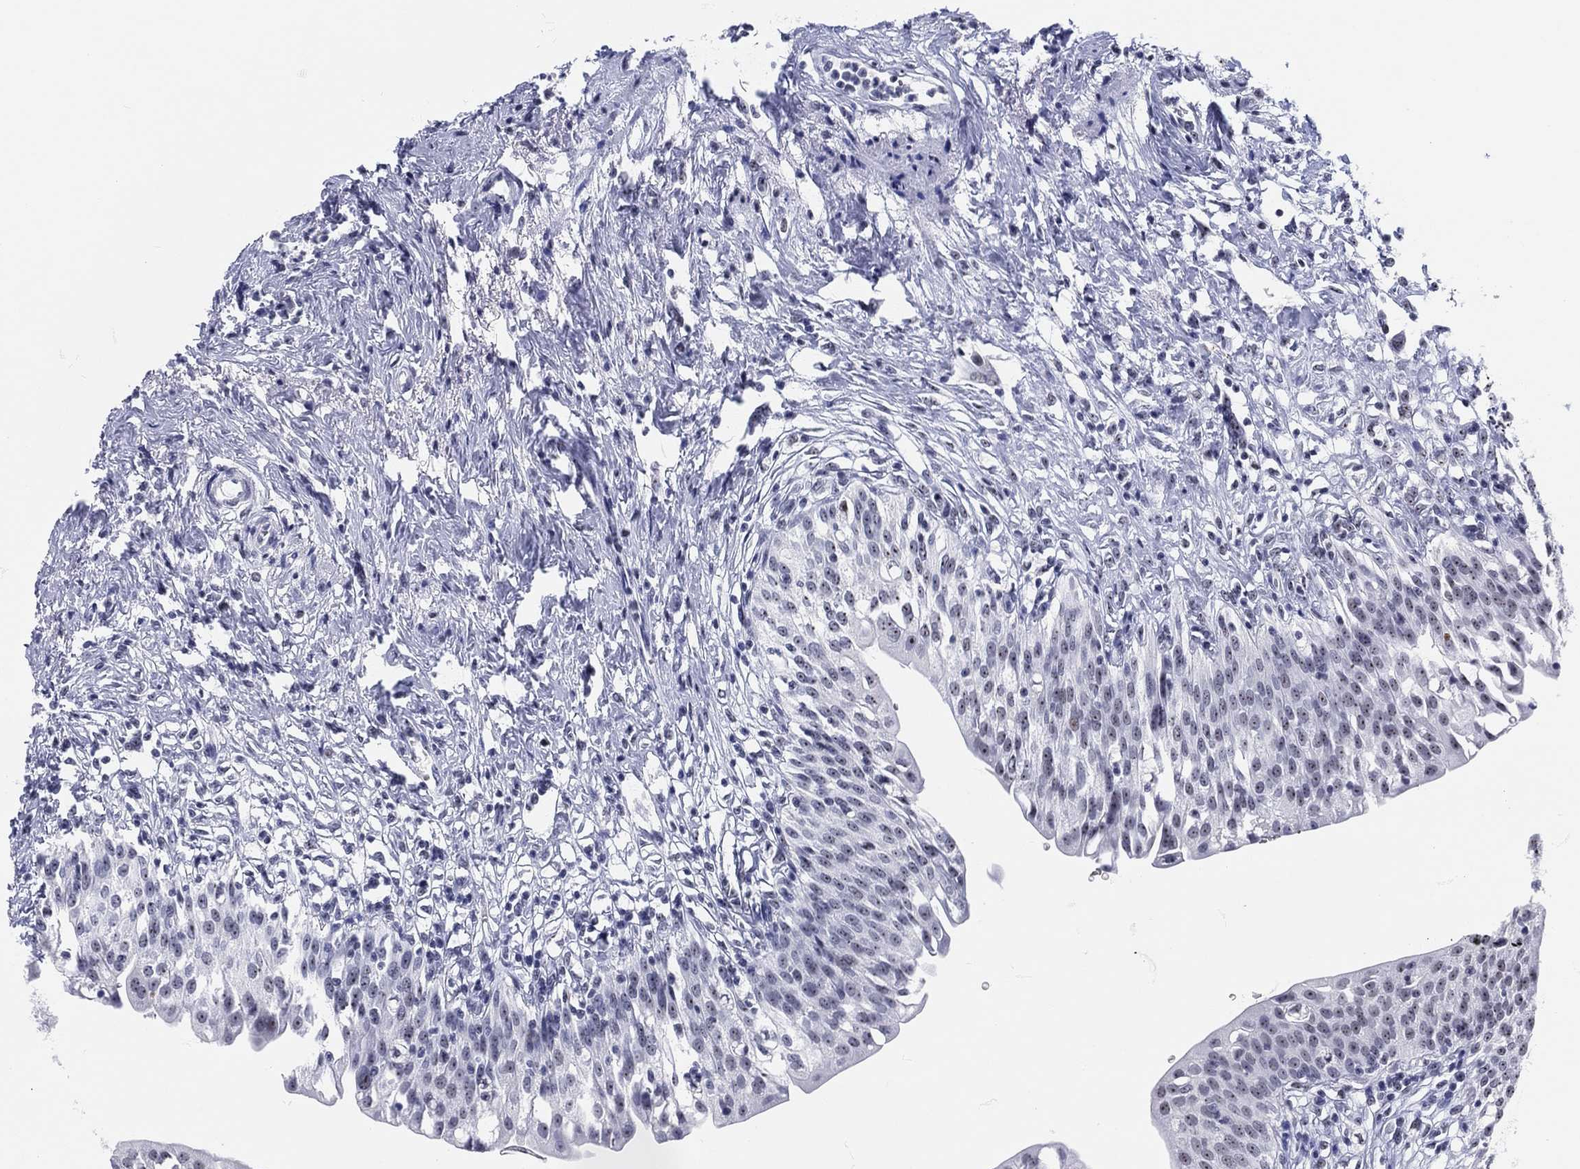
{"staining": {"intensity": "moderate", "quantity": "<25%", "location": "nuclear"}, "tissue": "urinary bladder", "cell_type": "Urothelial cells", "image_type": "normal", "snomed": [{"axis": "morphology", "description": "Normal tissue, NOS"}, {"axis": "topography", "description": "Urinary bladder"}], "caption": "This is a histology image of immunohistochemistry (IHC) staining of benign urinary bladder, which shows moderate staining in the nuclear of urothelial cells.", "gene": "MAPK8IP1", "patient": {"sex": "male", "age": 76}}